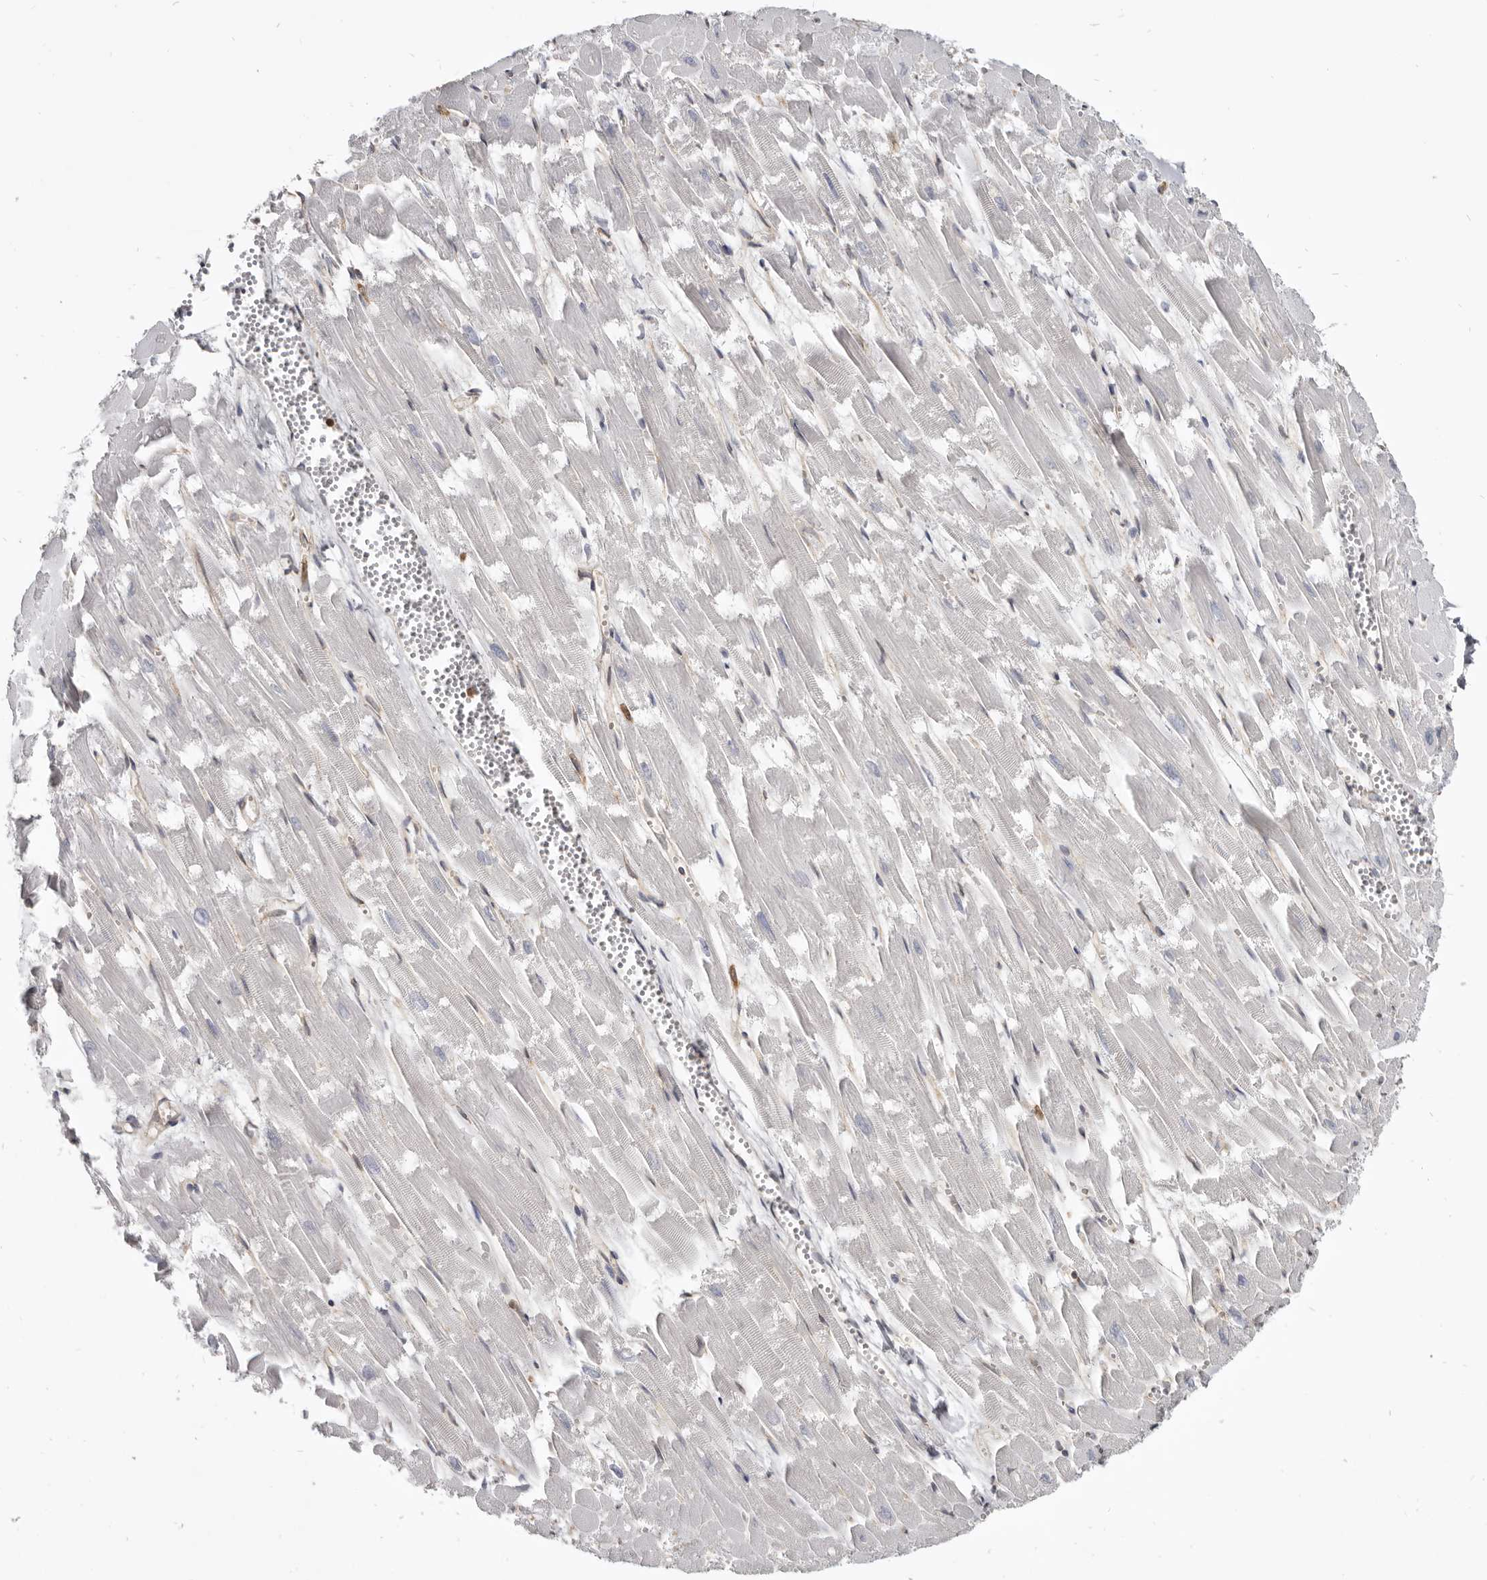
{"staining": {"intensity": "negative", "quantity": "none", "location": "none"}, "tissue": "heart muscle", "cell_type": "Cardiomyocytes", "image_type": "normal", "snomed": [{"axis": "morphology", "description": "Normal tissue, NOS"}, {"axis": "topography", "description": "Heart"}], "caption": "Immunohistochemical staining of benign human heart muscle exhibits no significant staining in cardiomyocytes.", "gene": "CBL", "patient": {"sex": "male", "age": 54}}